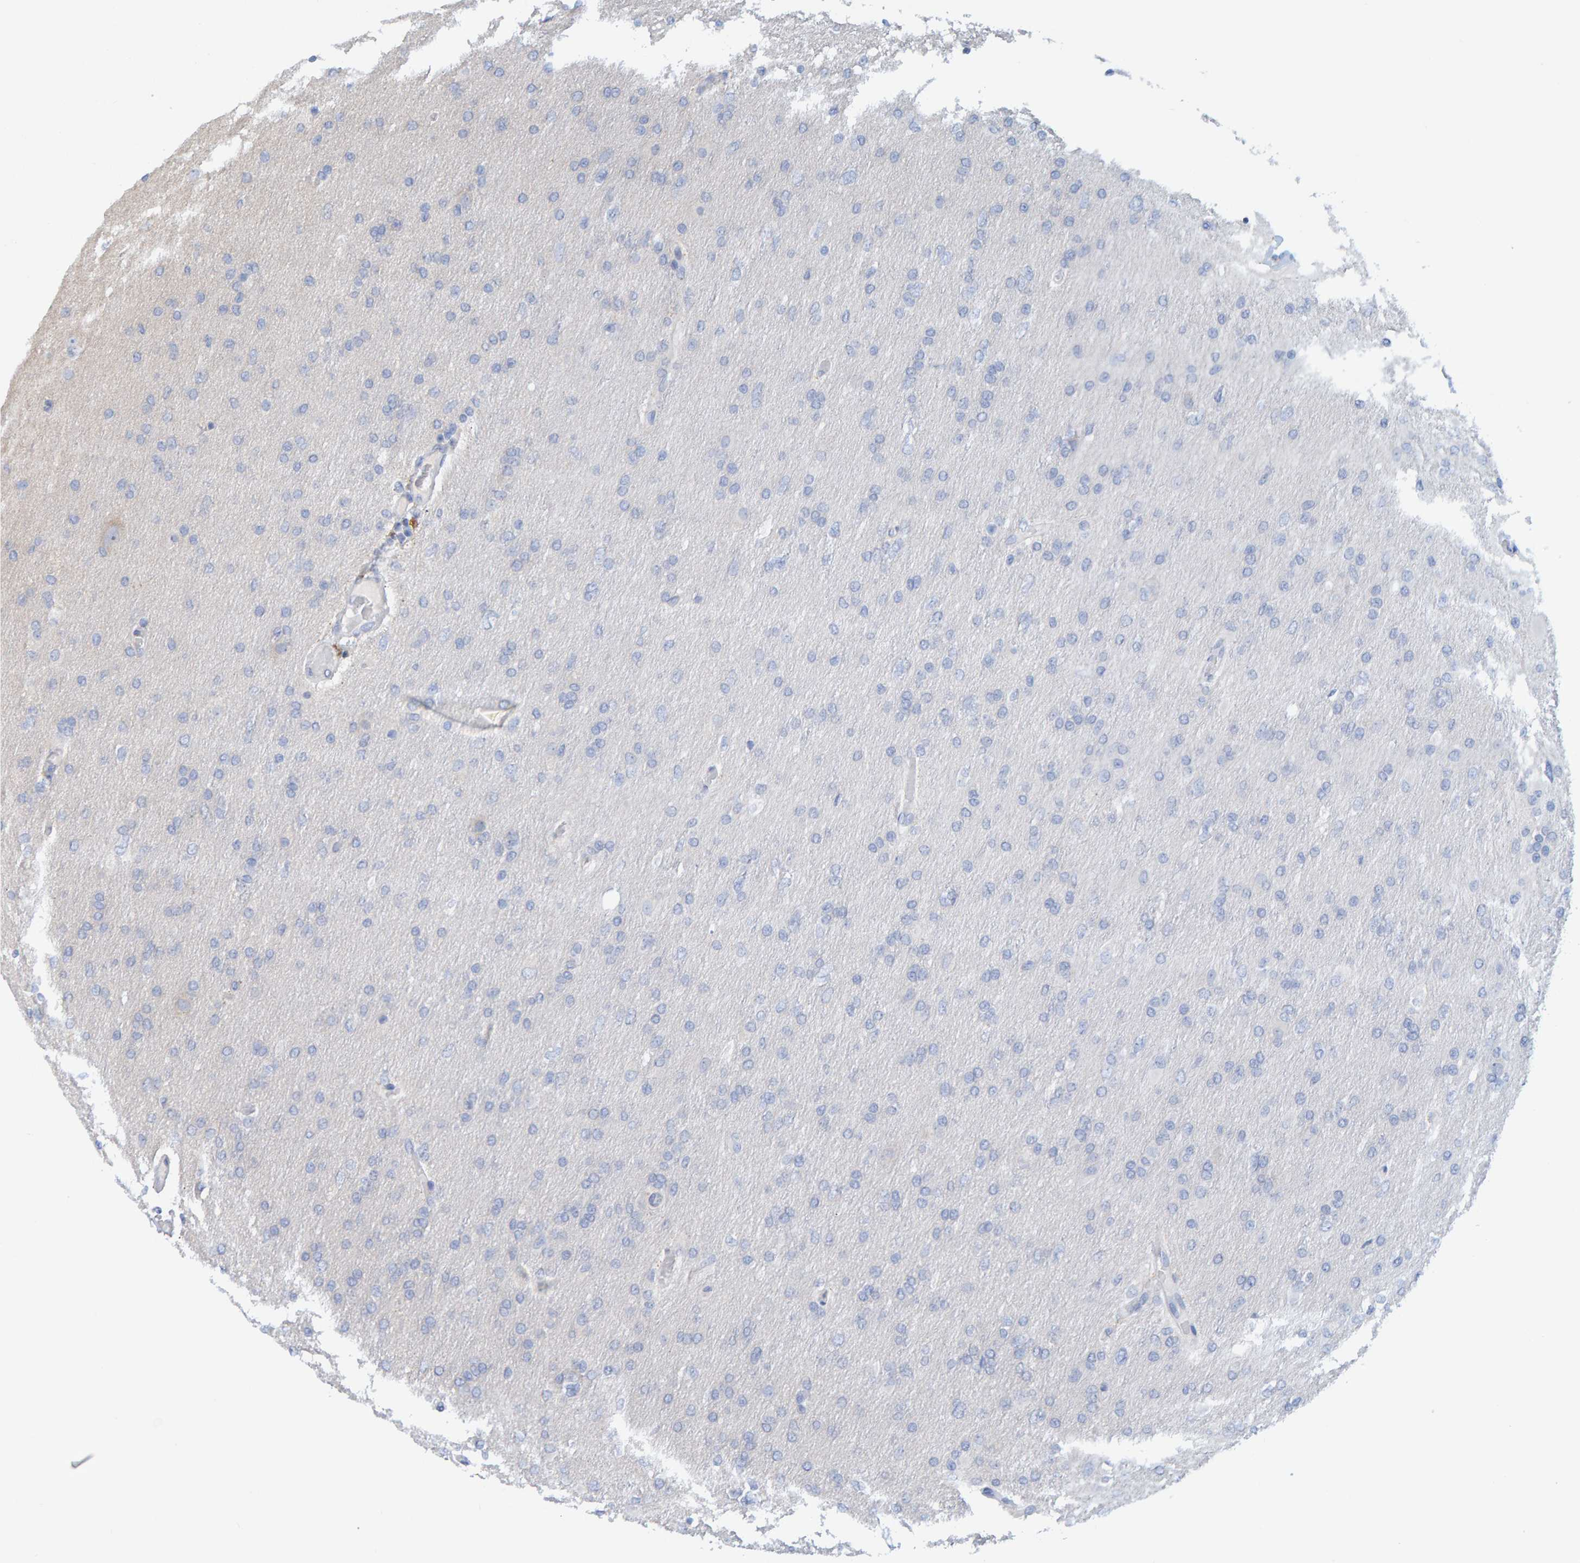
{"staining": {"intensity": "negative", "quantity": "none", "location": "none"}, "tissue": "glioma", "cell_type": "Tumor cells", "image_type": "cancer", "snomed": [{"axis": "morphology", "description": "Glioma, malignant, High grade"}, {"axis": "topography", "description": "Cerebral cortex"}], "caption": "High power microscopy micrograph of an immunohistochemistry histopathology image of glioma, revealing no significant expression in tumor cells.", "gene": "TATDN1", "patient": {"sex": "female", "age": 36}}